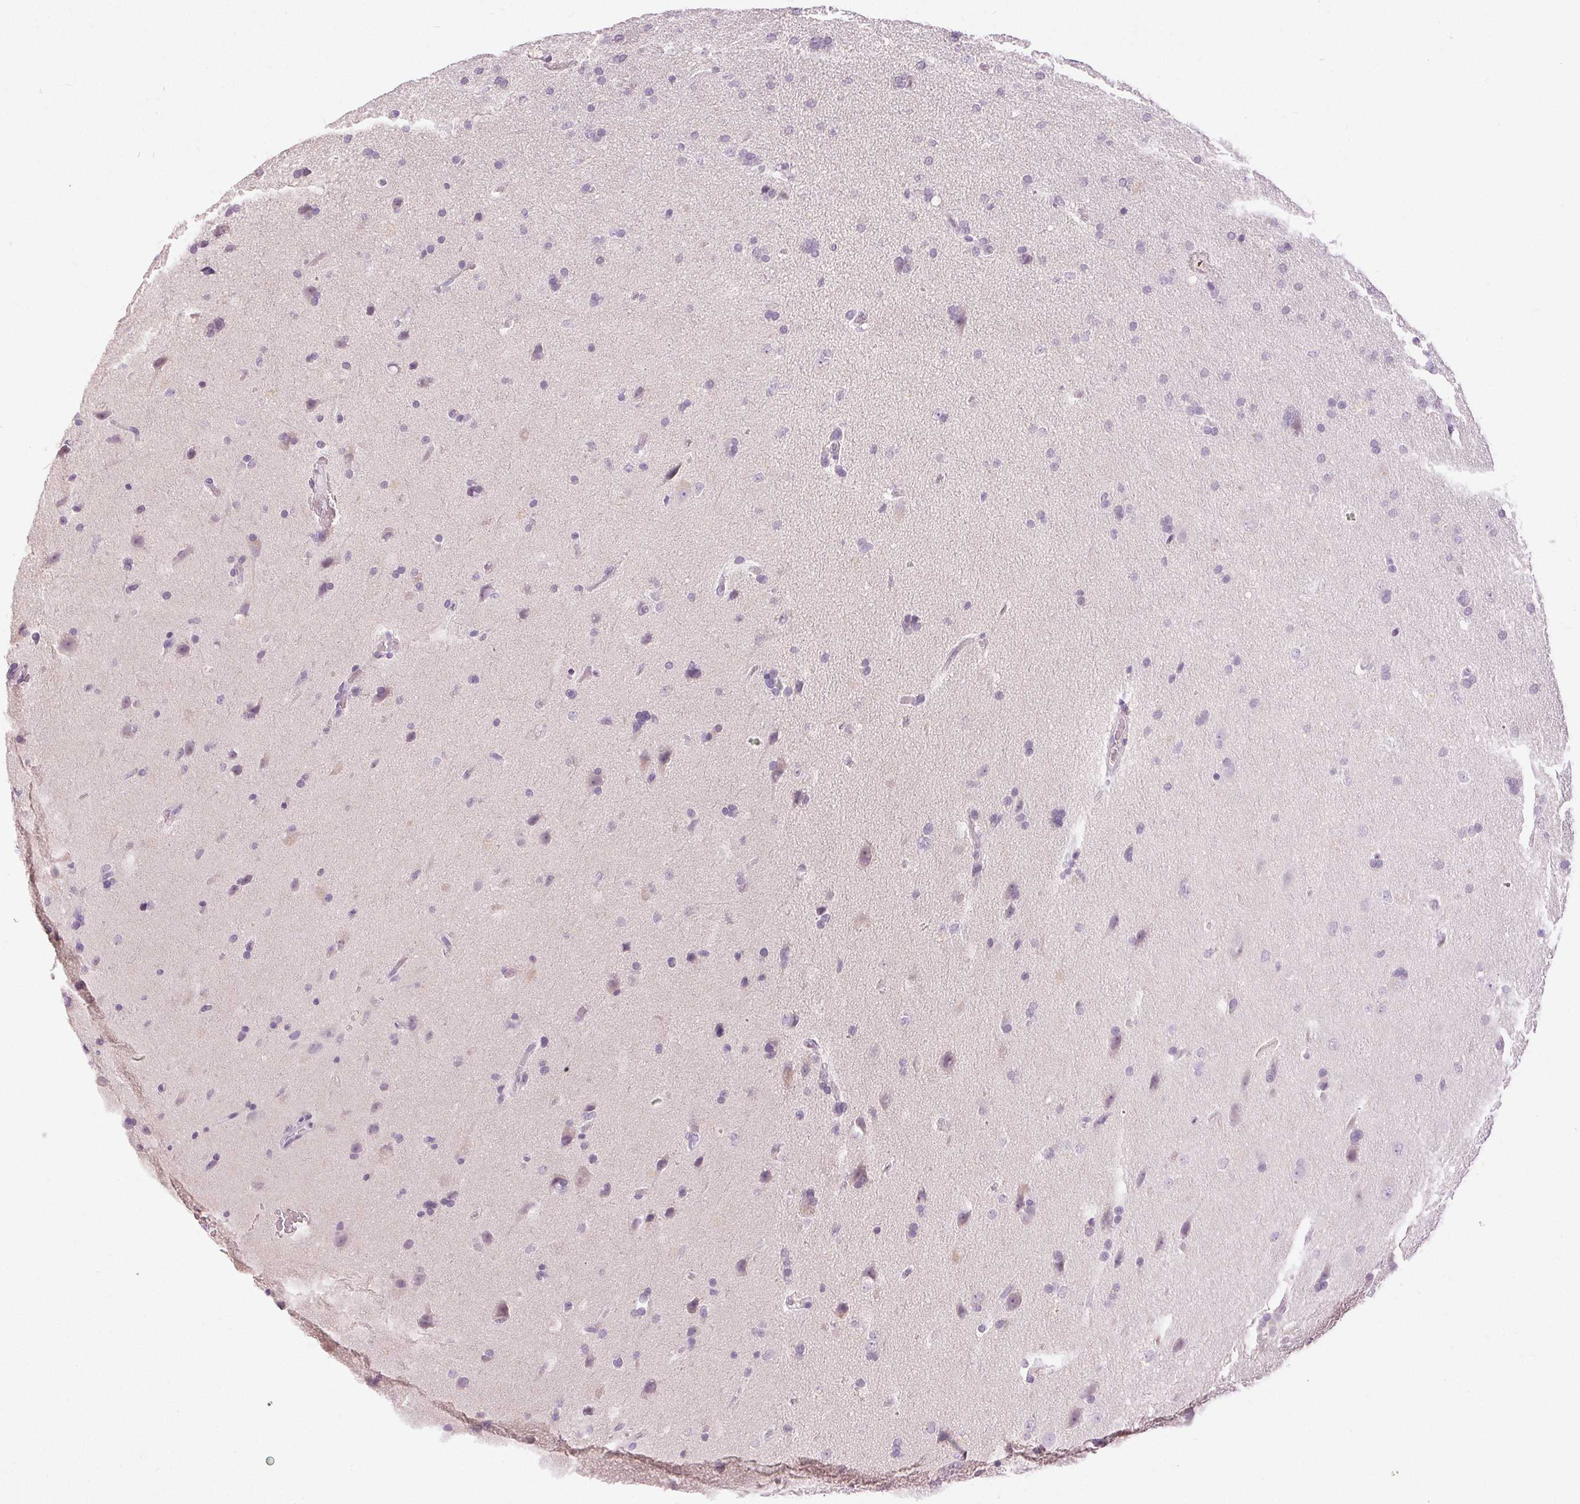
{"staining": {"intensity": "negative", "quantity": "none", "location": "none"}, "tissue": "glioma", "cell_type": "Tumor cells", "image_type": "cancer", "snomed": [{"axis": "morphology", "description": "Glioma, malignant, Low grade"}, {"axis": "topography", "description": "Brain"}], "caption": "The IHC micrograph has no significant staining in tumor cells of low-grade glioma (malignant) tissue.", "gene": "DSG3", "patient": {"sex": "female", "age": 54}}